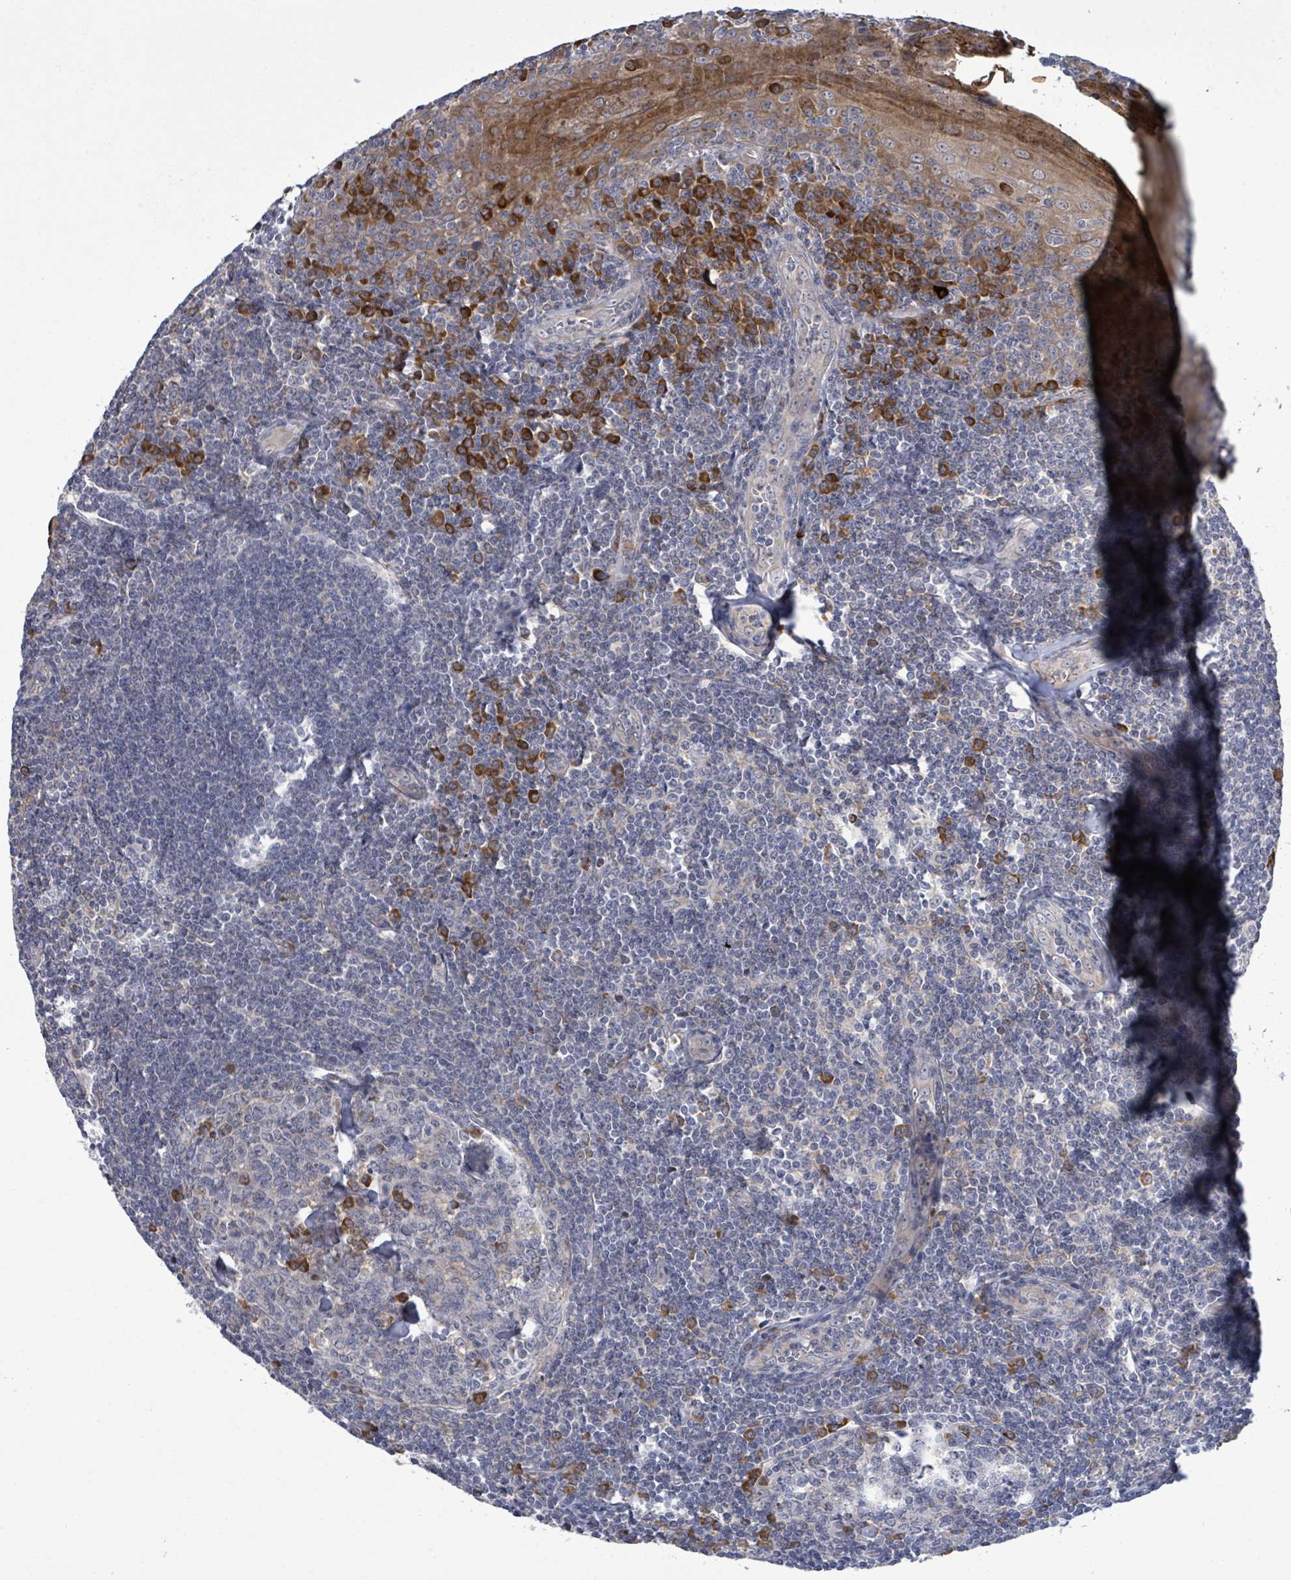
{"staining": {"intensity": "strong", "quantity": "<25%", "location": "cytoplasmic/membranous"}, "tissue": "tonsil", "cell_type": "Germinal center cells", "image_type": "normal", "snomed": [{"axis": "morphology", "description": "Normal tissue, NOS"}, {"axis": "topography", "description": "Tonsil"}], "caption": "This micrograph shows unremarkable tonsil stained with IHC to label a protein in brown. The cytoplasmic/membranous of germinal center cells show strong positivity for the protein. Nuclei are counter-stained blue.", "gene": "ATP13A1", "patient": {"sex": "male", "age": 27}}